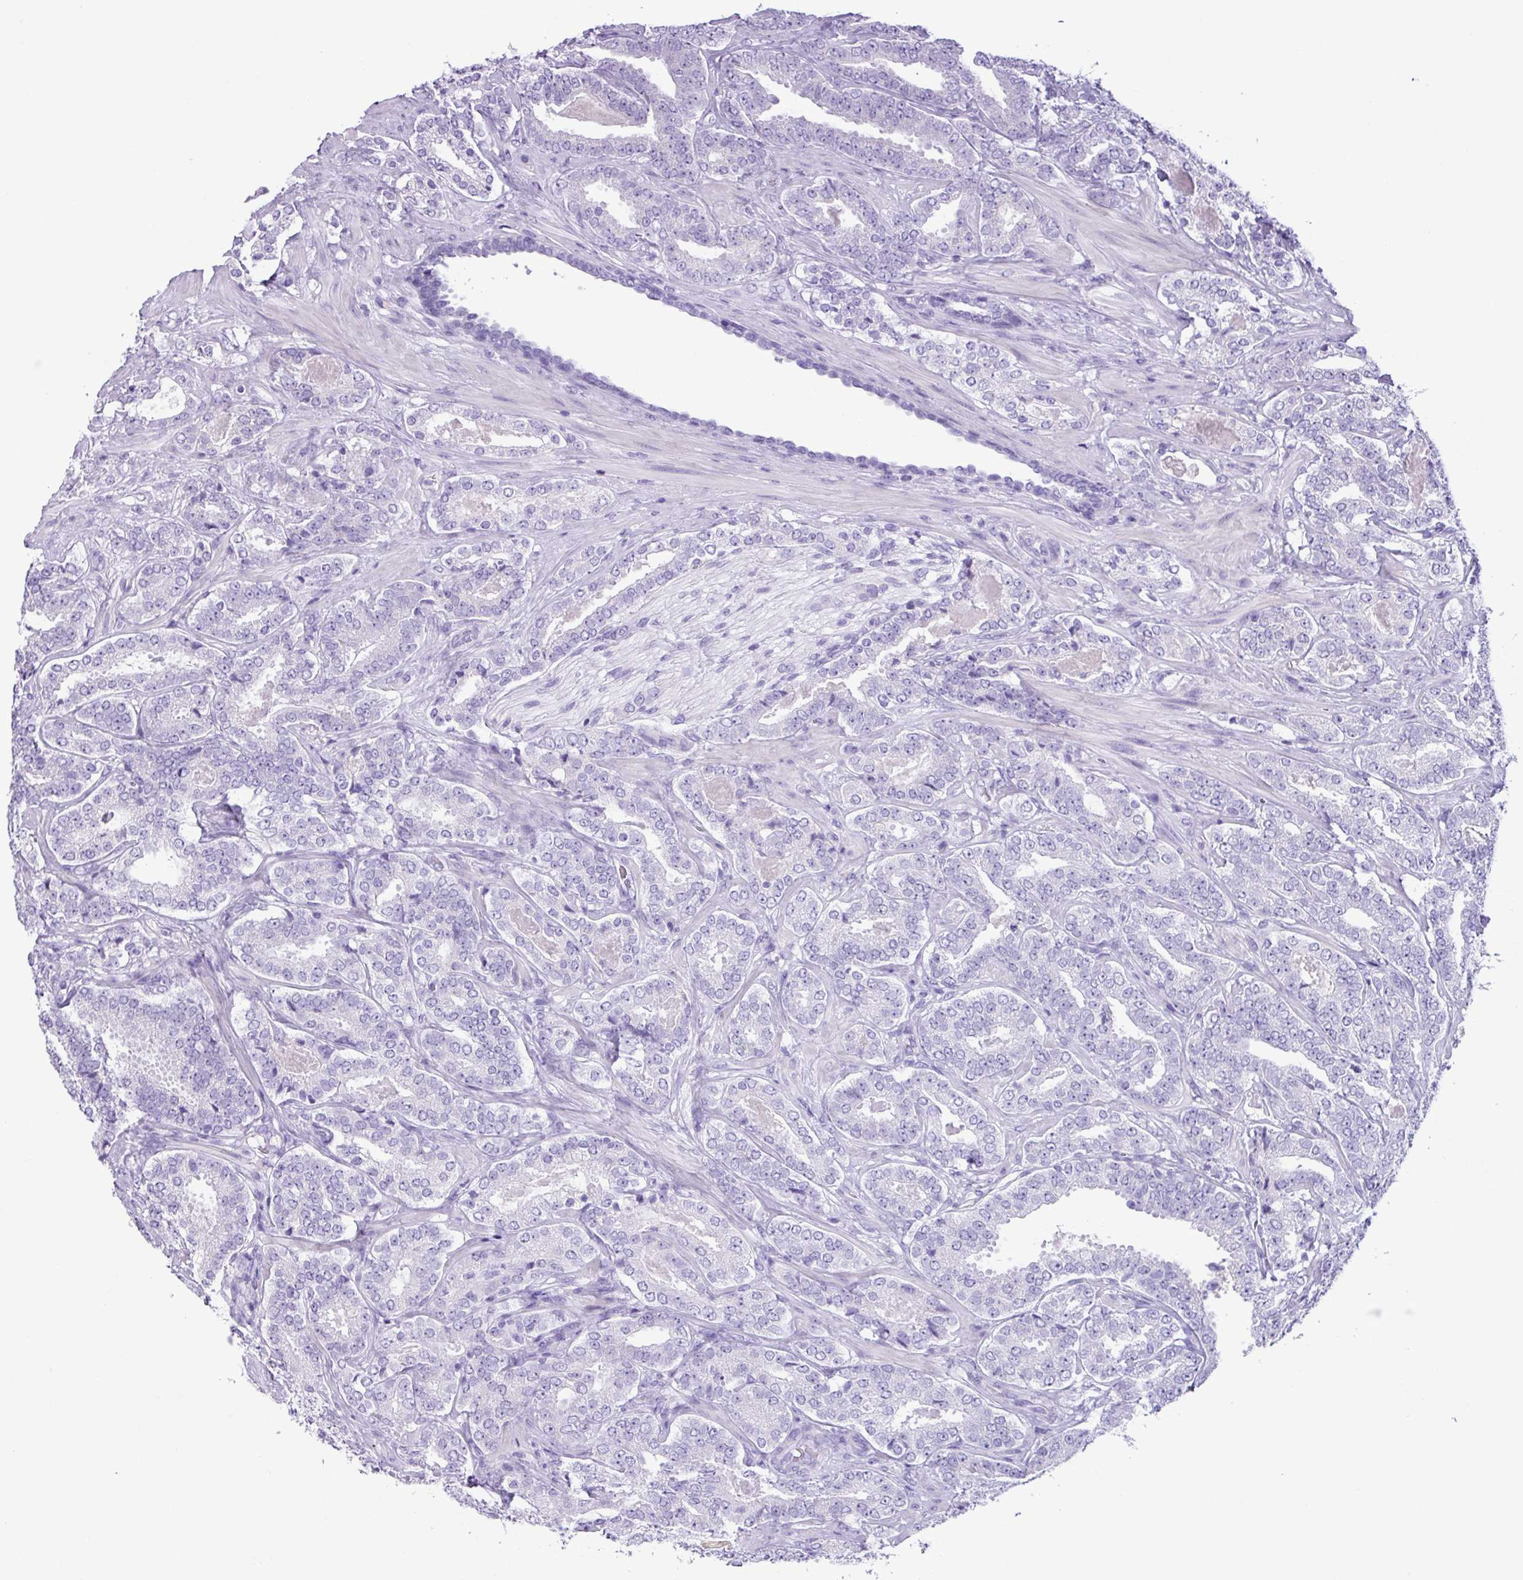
{"staining": {"intensity": "negative", "quantity": "none", "location": "none"}, "tissue": "prostate cancer", "cell_type": "Tumor cells", "image_type": "cancer", "snomed": [{"axis": "morphology", "description": "Adenocarcinoma, High grade"}, {"axis": "topography", "description": "Prostate"}], "caption": "IHC micrograph of human prostate high-grade adenocarcinoma stained for a protein (brown), which exhibits no positivity in tumor cells.", "gene": "AGO3", "patient": {"sex": "male", "age": 65}}